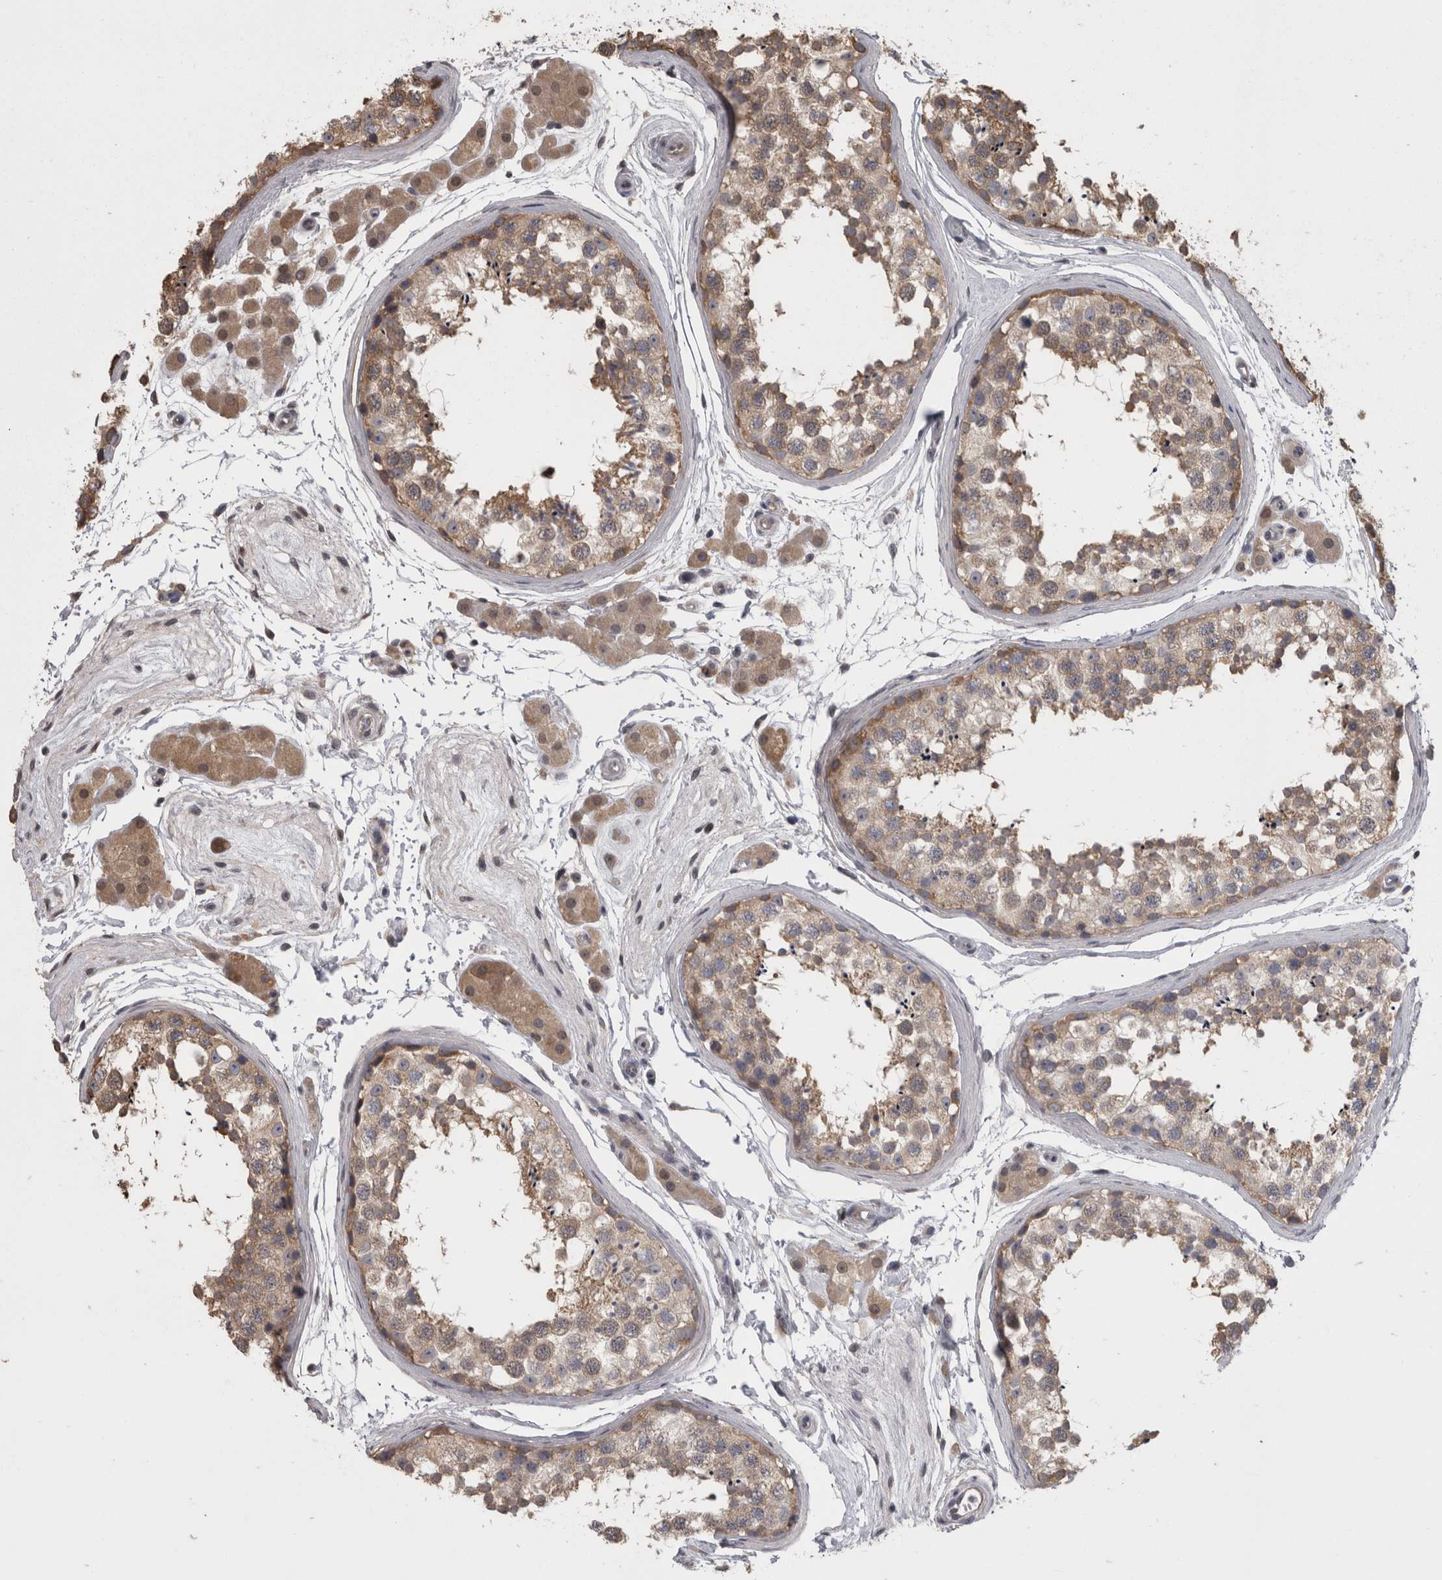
{"staining": {"intensity": "weak", "quantity": ">75%", "location": "cytoplasmic/membranous"}, "tissue": "testis", "cell_type": "Cells in seminiferous ducts", "image_type": "normal", "snomed": [{"axis": "morphology", "description": "Normal tissue, NOS"}, {"axis": "topography", "description": "Testis"}], "caption": "Testis was stained to show a protein in brown. There is low levels of weak cytoplasmic/membranous positivity in about >75% of cells in seminiferous ducts.", "gene": "APRT", "patient": {"sex": "male", "age": 56}}